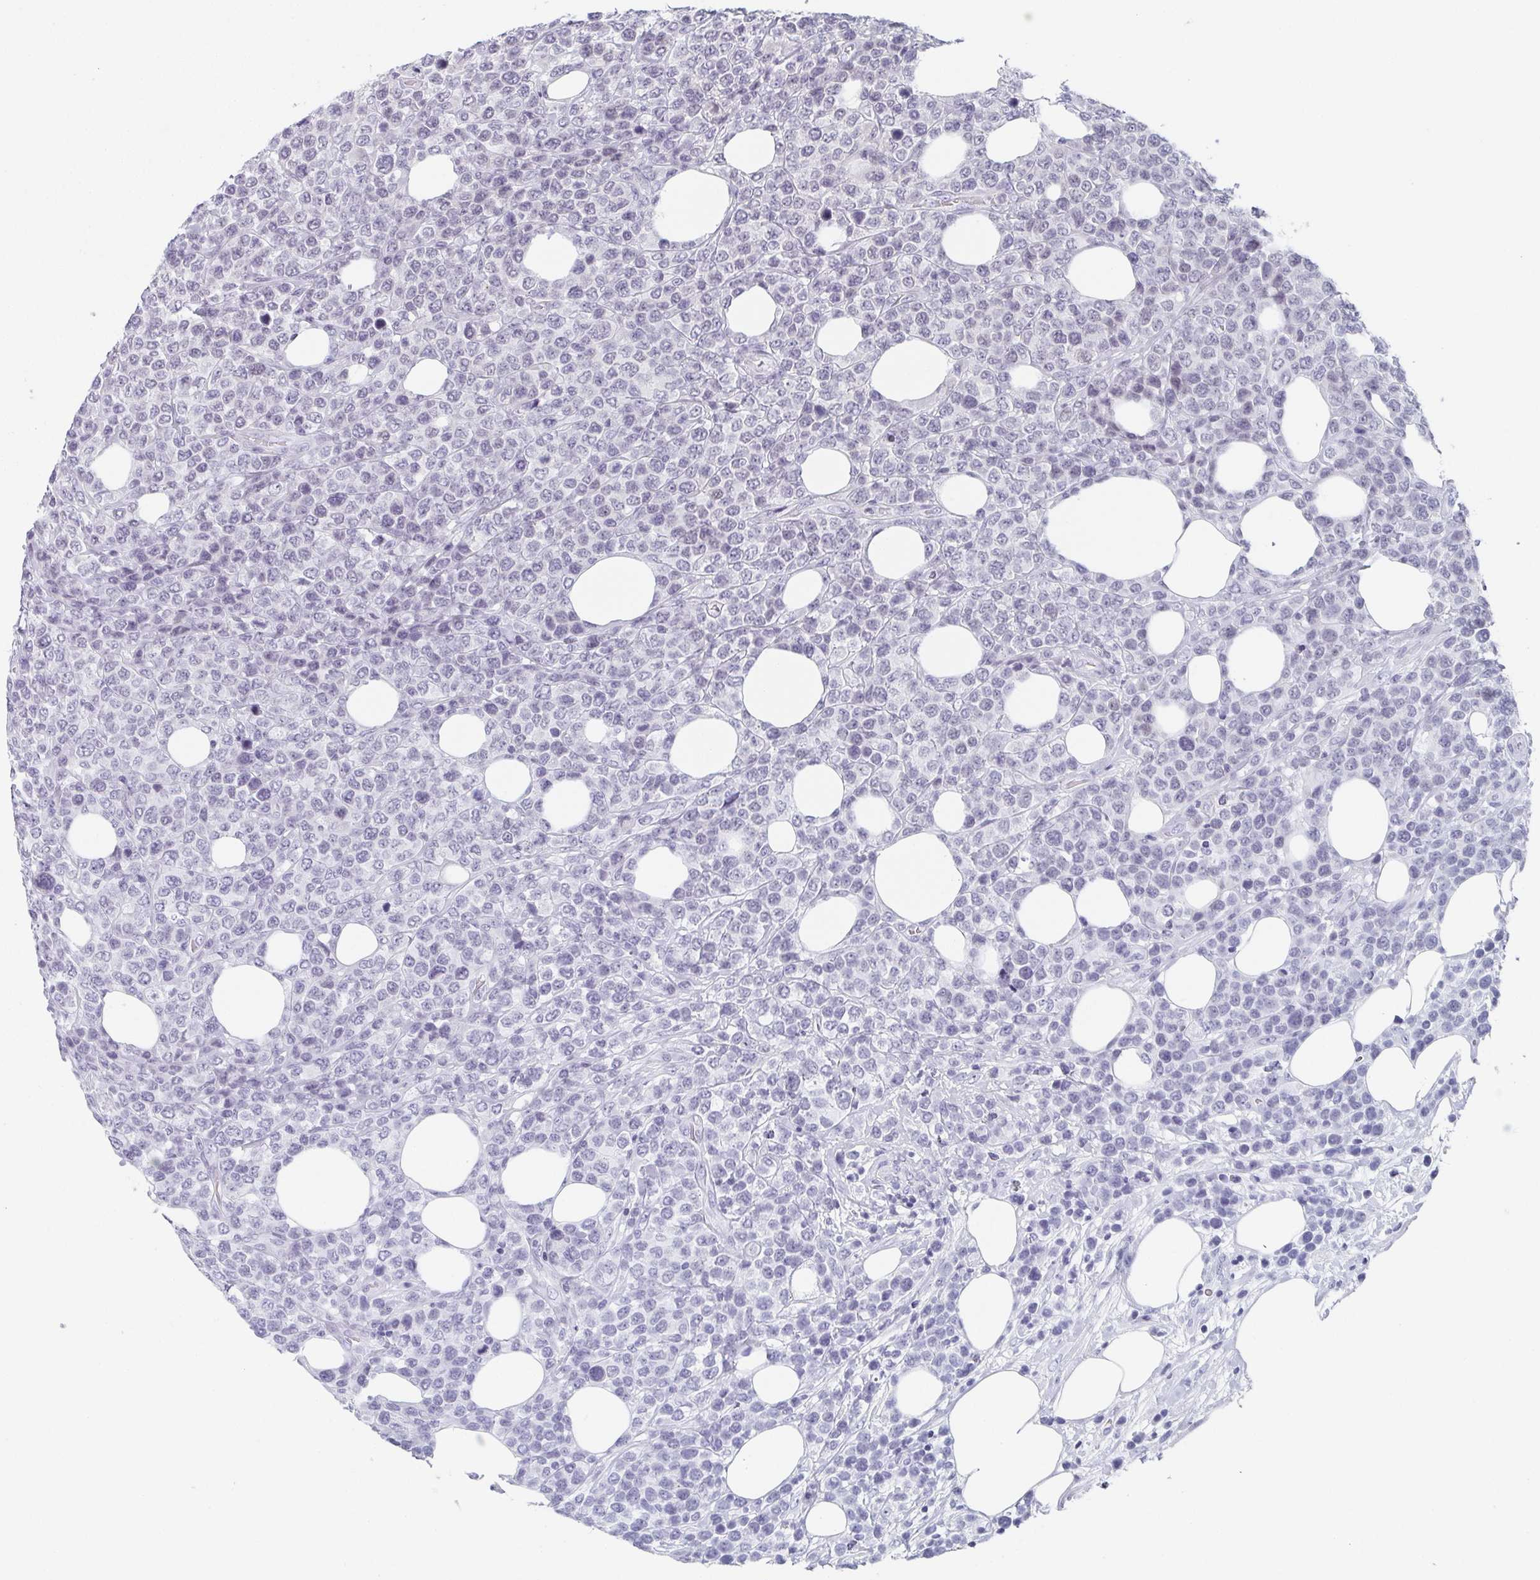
{"staining": {"intensity": "negative", "quantity": "none", "location": "none"}, "tissue": "lymphoma", "cell_type": "Tumor cells", "image_type": "cancer", "snomed": [{"axis": "morphology", "description": "Malignant lymphoma, non-Hodgkin's type, High grade"}, {"axis": "topography", "description": "Soft tissue"}], "caption": "Tumor cells show no significant protein staining in lymphoma.", "gene": "PYCR3", "patient": {"sex": "female", "age": 56}}